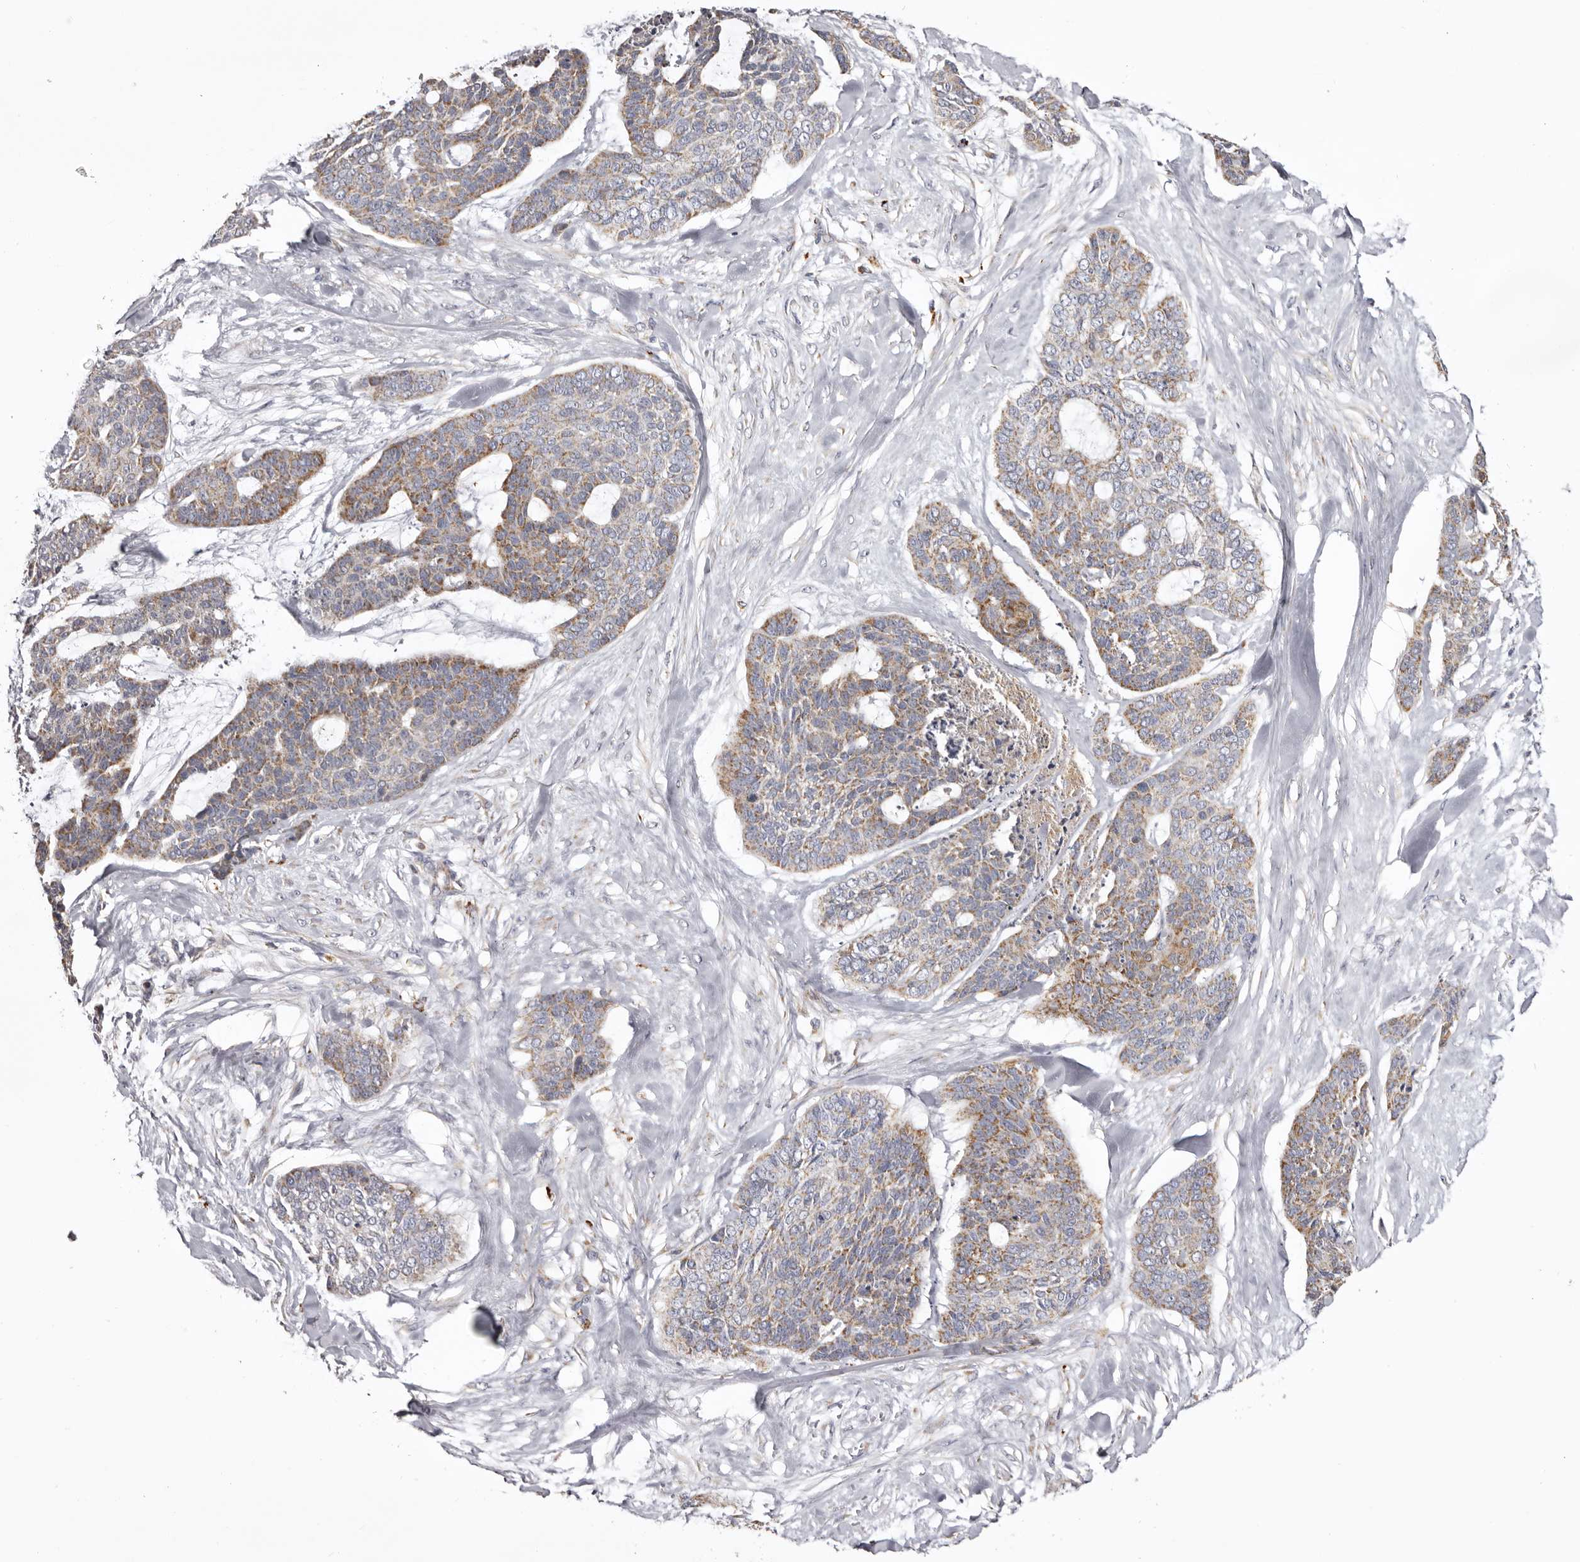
{"staining": {"intensity": "moderate", "quantity": "25%-75%", "location": "cytoplasmic/membranous"}, "tissue": "skin cancer", "cell_type": "Tumor cells", "image_type": "cancer", "snomed": [{"axis": "morphology", "description": "Basal cell carcinoma"}, {"axis": "topography", "description": "Skin"}], "caption": "A brown stain shows moderate cytoplasmic/membranous expression of a protein in skin cancer tumor cells. (IHC, brightfield microscopy, high magnification).", "gene": "MECR", "patient": {"sex": "female", "age": 64}}